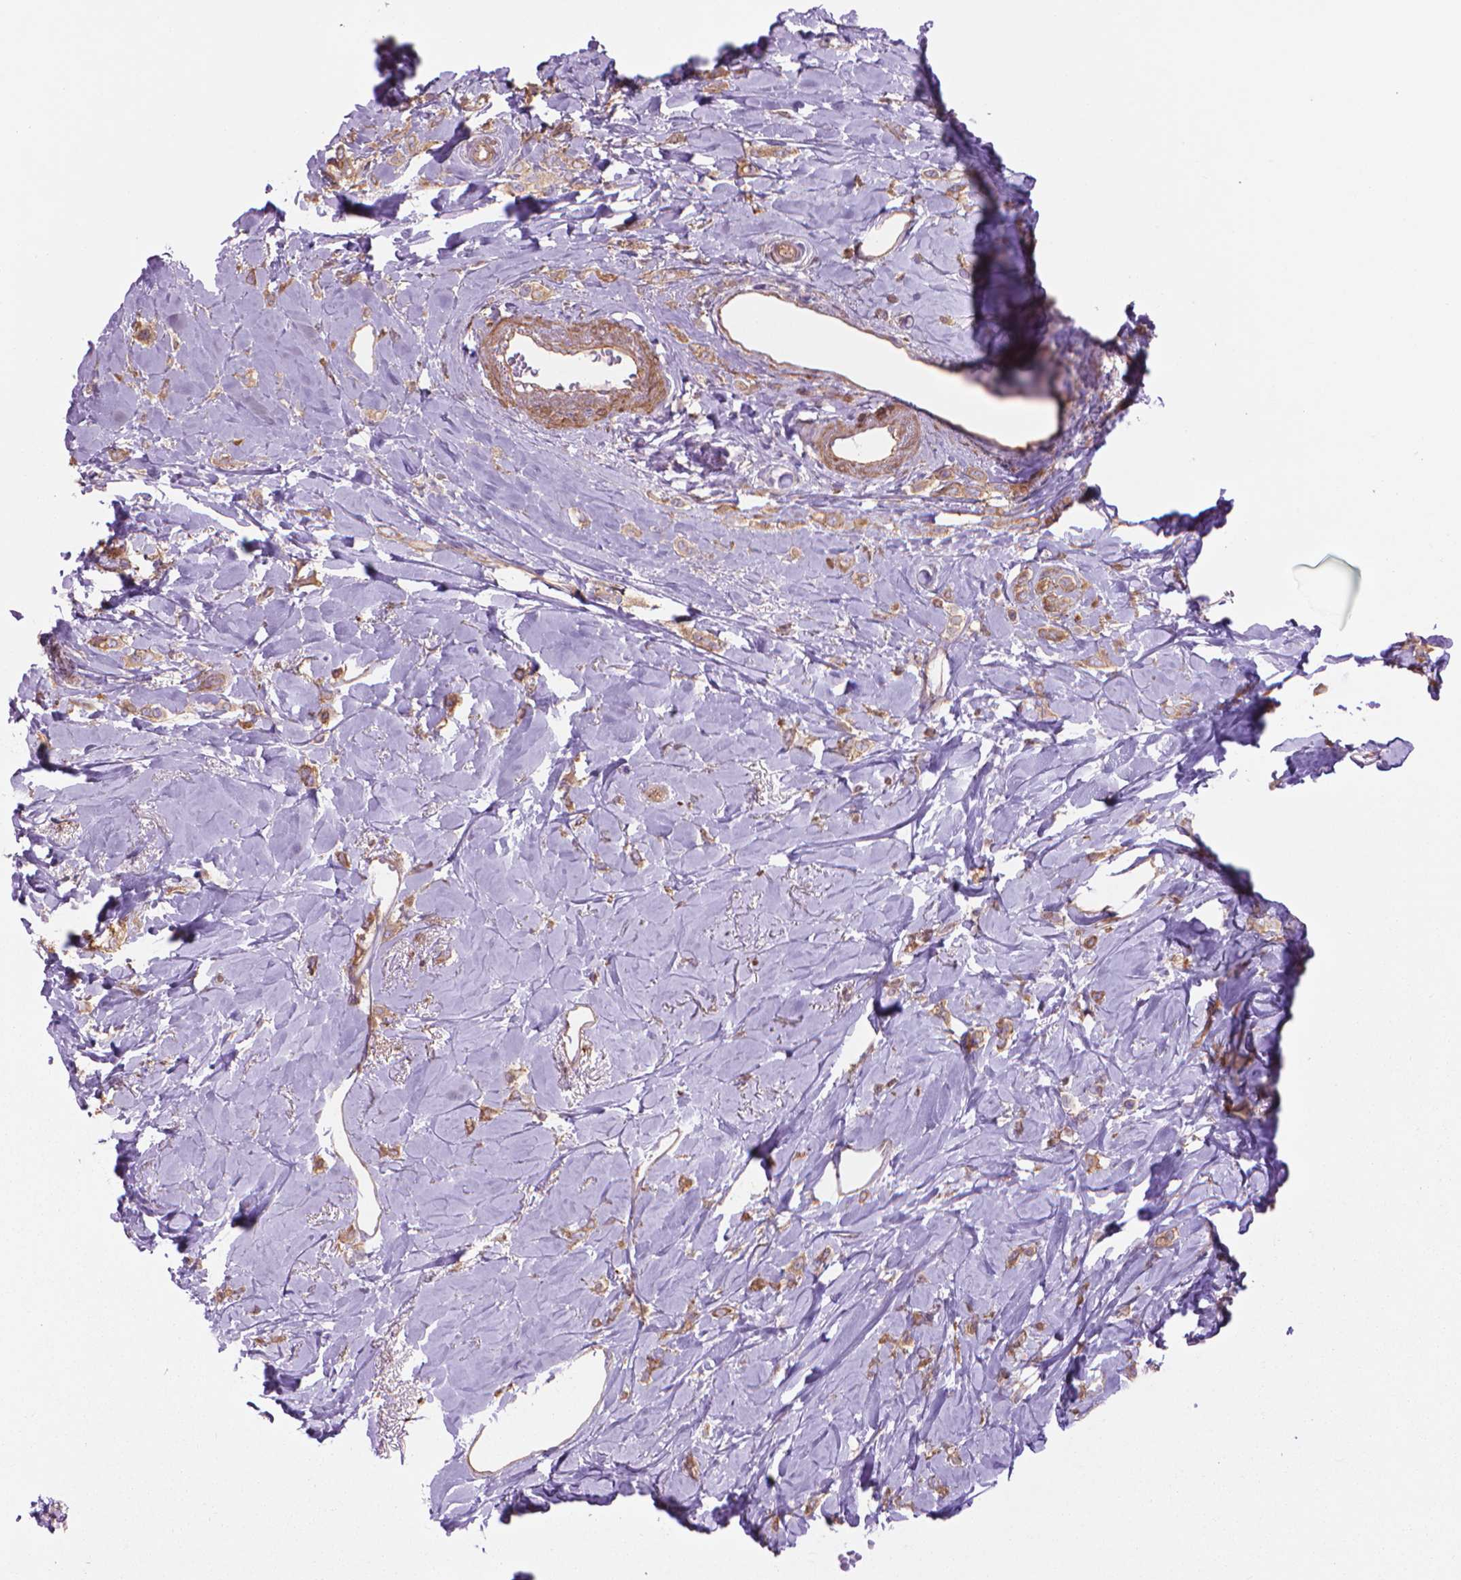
{"staining": {"intensity": "weak", "quantity": ">75%", "location": "cytoplasmic/membranous"}, "tissue": "breast cancer", "cell_type": "Tumor cells", "image_type": "cancer", "snomed": [{"axis": "morphology", "description": "Lobular carcinoma"}, {"axis": "topography", "description": "Breast"}], "caption": "High-power microscopy captured an immunohistochemistry (IHC) histopathology image of lobular carcinoma (breast), revealing weak cytoplasmic/membranous staining in about >75% of tumor cells.", "gene": "CORO1B", "patient": {"sex": "female", "age": 66}}